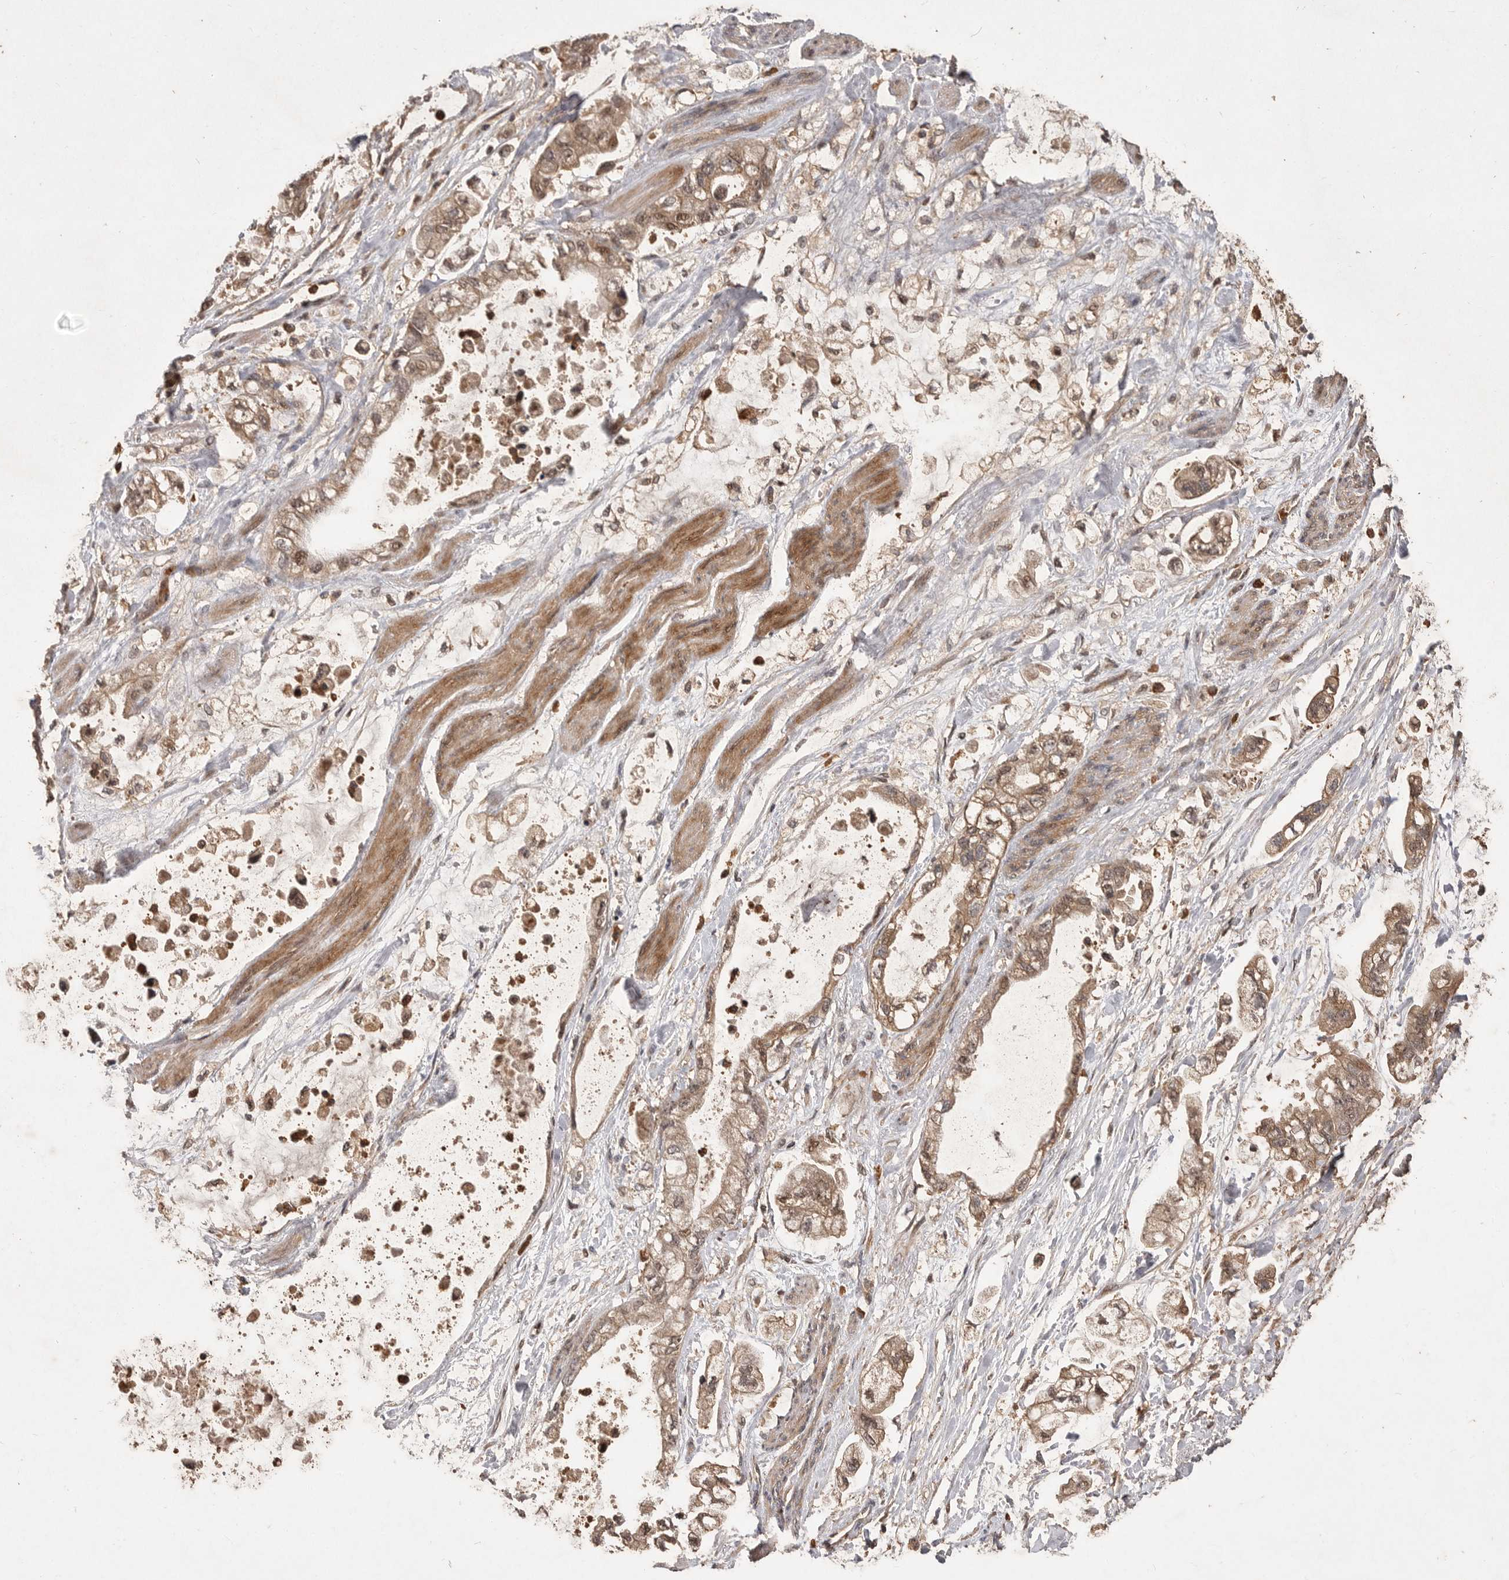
{"staining": {"intensity": "moderate", "quantity": ">75%", "location": "cytoplasmic/membranous"}, "tissue": "stomach cancer", "cell_type": "Tumor cells", "image_type": "cancer", "snomed": [{"axis": "morphology", "description": "Normal tissue, NOS"}, {"axis": "morphology", "description": "Adenocarcinoma, NOS"}, {"axis": "topography", "description": "Stomach"}], "caption": "Stomach cancer was stained to show a protein in brown. There is medium levels of moderate cytoplasmic/membranous expression in about >75% of tumor cells.", "gene": "VN1R4", "patient": {"sex": "male", "age": 62}}